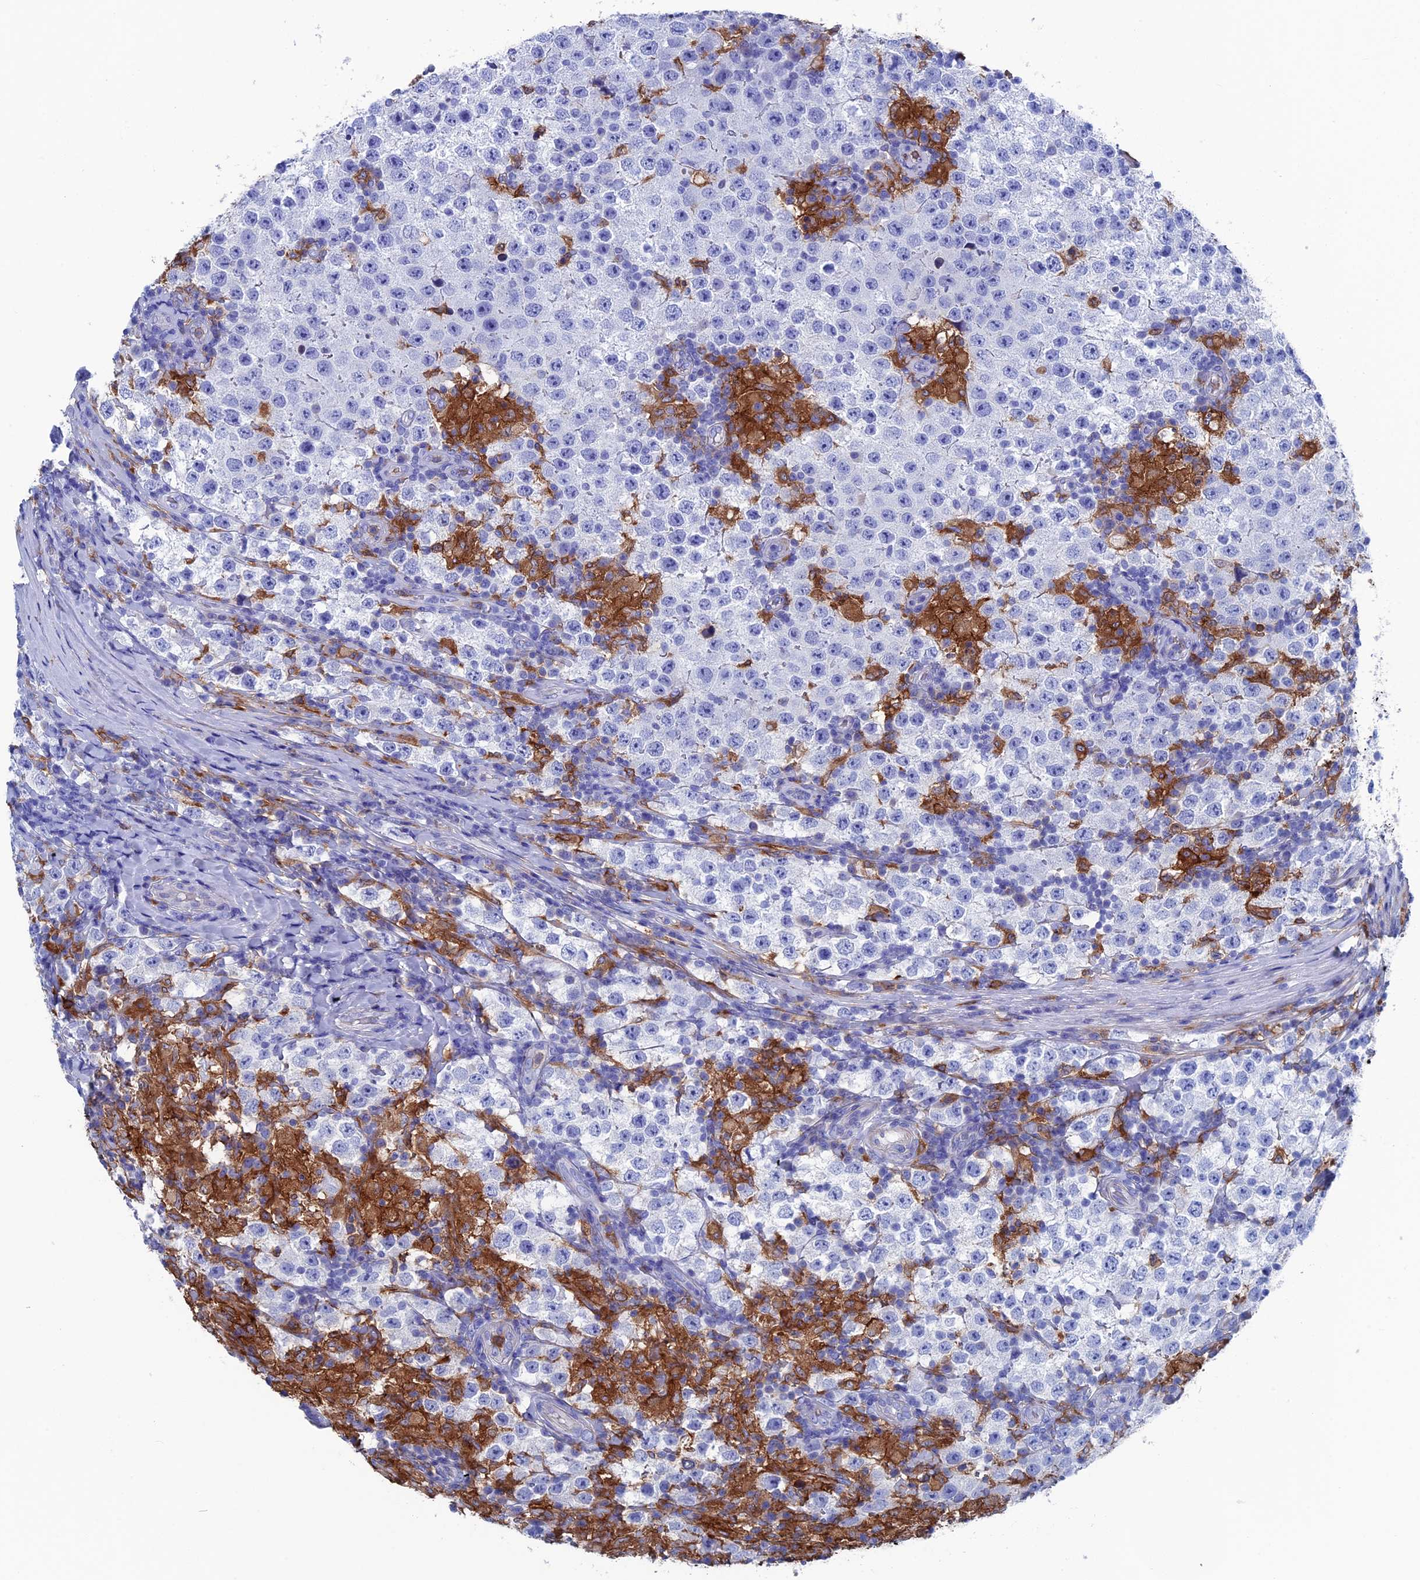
{"staining": {"intensity": "negative", "quantity": "none", "location": "none"}, "tissue": "testis cancer", "cell_type": "Tumor cells", "image_type": "cancer", "snomed": [{"axis": "morphology", "description": "Normal tissue, NOS"}, {"axis": "morphology", "description": "Urothelial carcinoma, High grade"}, {"axis": "morphology", "description": "Seminoma, NOS"}, {"axis": "morphology", "description": "Carcinoma, Embryonal, NOS"}, {"axis": "topography", "description": "Urinary bladder"}, {"axis": "topography", "description": "Testis"}], "caption": "Human high-grade urothelial carcinoma (testis) stained for a protein using IHC shows no expression in tumor cells.", "gene": "TYROBP", "patient": {"sex": "male", "age": 41}}